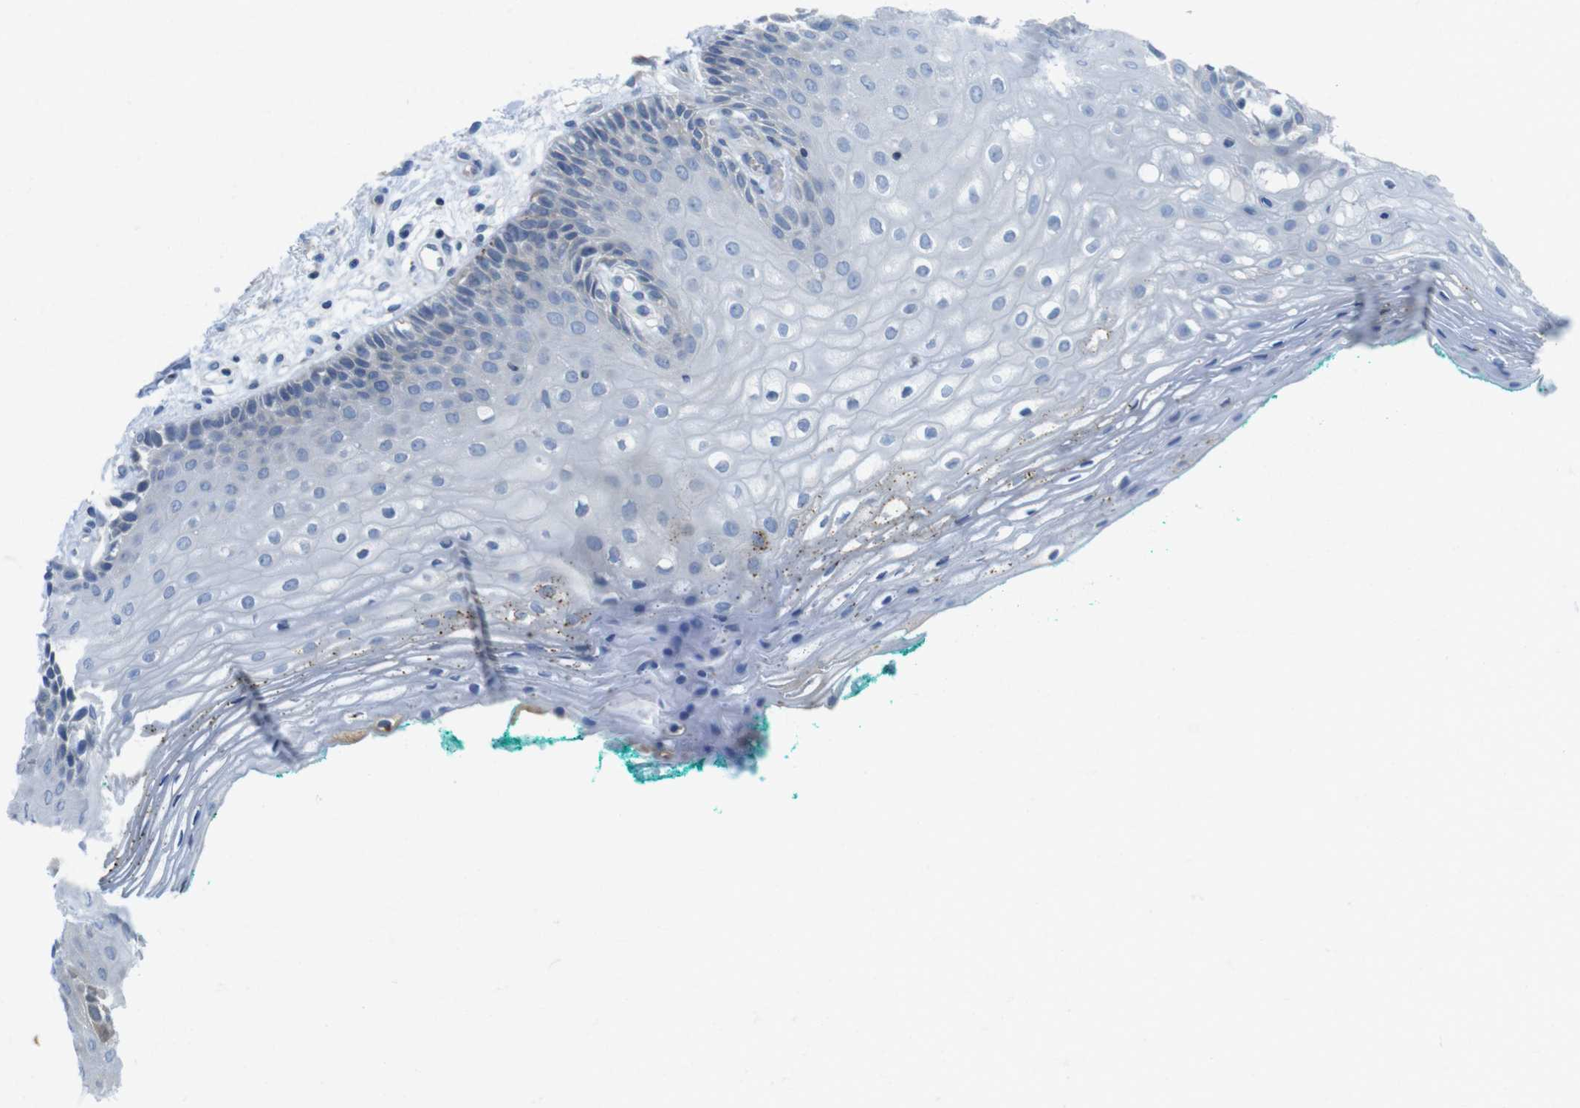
{"staining": {"intensity": "negative", "quantity": "none", "location": "none"}, "tissue": "oral mucosa", "cell_type": "Squamous epithelial cells", "image_type": "normal", "snomed": [{"axis": "morphology", "description": "Normal tissue, NOS"}, {"axis": "topography", "description": "Skeletal muscle"}, {"axis": "topography", "description": "Oral tissue"}, {"axis": "topography", "description": "Peripheral nerve tissue"}], "caption": "Squamous epithelial cells are negative for brown protein staining in benign oral mucosa. (Stains: DAB (3,3'-diaminobenzidine) immunohistochemistry (IHC) with hematoxylin counter stain, Microscopy: brightfield microscopy at high magnification).", "gene": "CLPTM1L", "patient": {"sex": "female", "age": 84}}